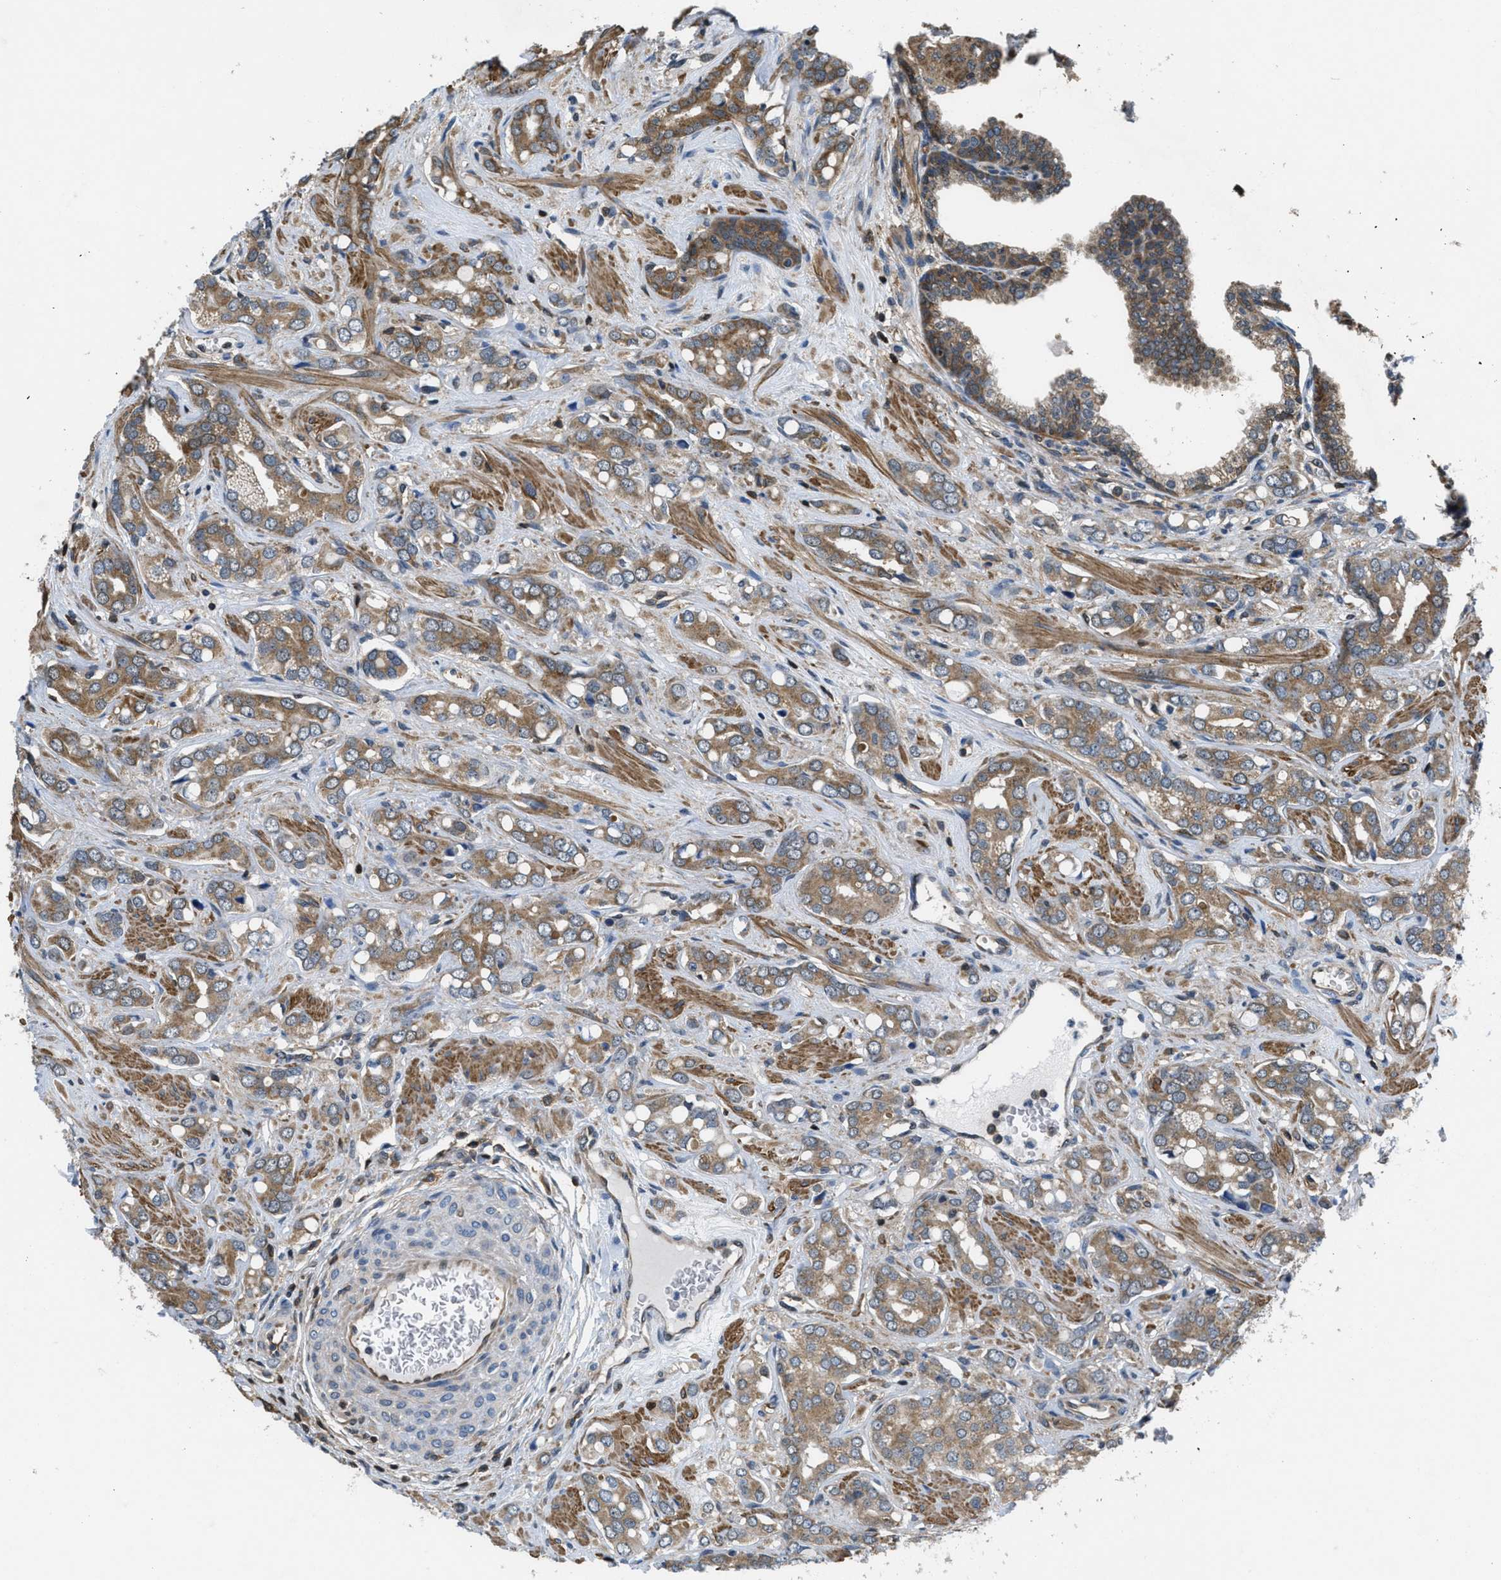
{"staining": {"intensity": "moderate", "quantity": ">75%", "location": "cytoplasmic/membranous"}, "tissue": "prostate cancer", "cell_type": "Tumor cells", "image_type": "cancer", "snomed": [{"axis": "morphology", "description": "Adenocarcinoma, High grade"}, {"axis": "topography", "description": "Prostate"}], "caption": "Brown immunohistochemical staining in human prostate high-grade adenocarcinoma reveals moderate cytoplasmic/membranous positivity in approximately >75% of tumor cells.", "gene": "PIP5K1C", "patient": {"sex": "male", "age": 52}}